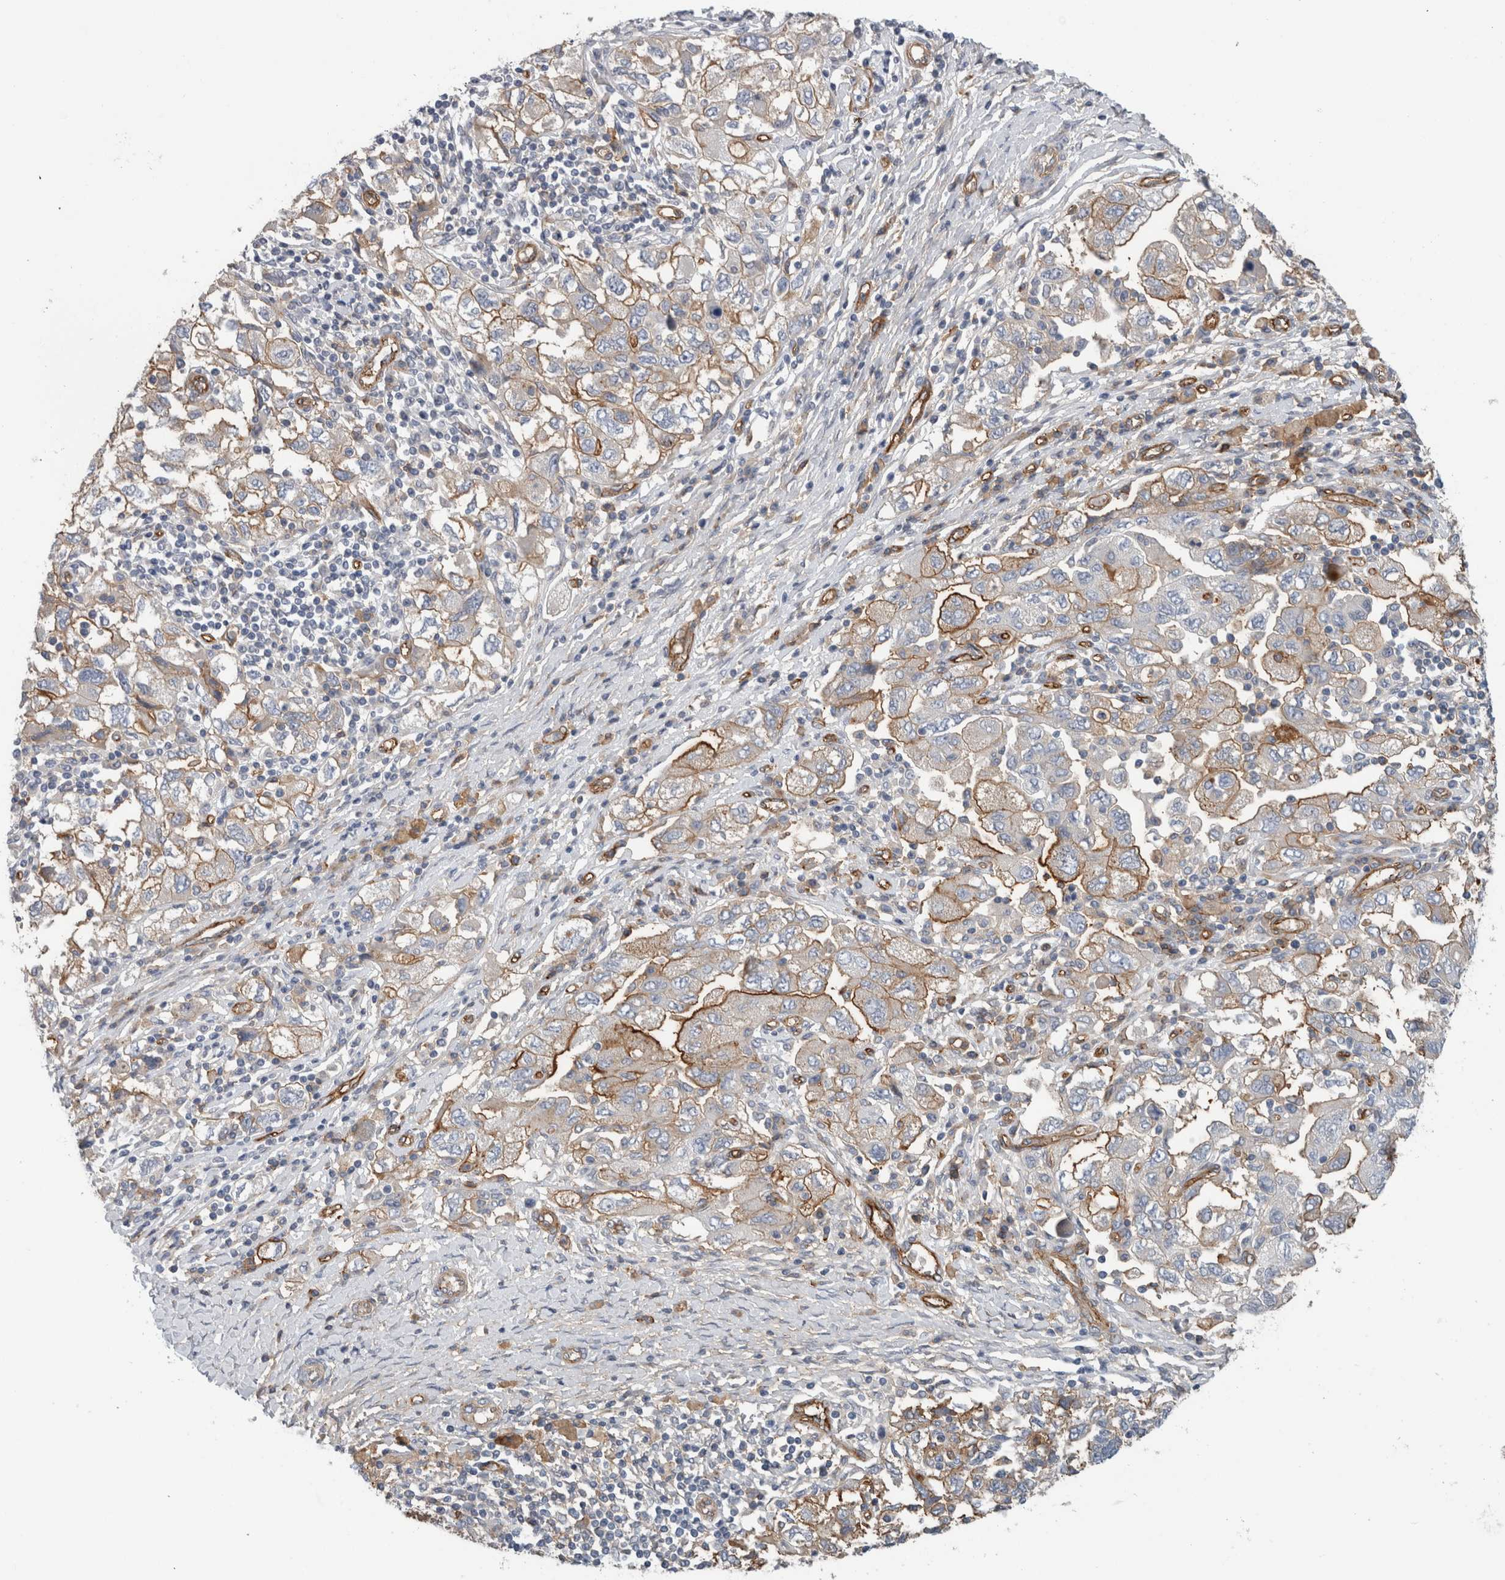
{"staining": {"intensity": "moderate", "quantity": "<25%", "location": "cytoplasmic/membranous"}, "tissue": "ovarian cancer", "cell_type": "Tumor cells", "image_type": "cancer", "snomed": [{"axis": "morphology", "description": "Carcinoma, NOS"}, {"axis": "morphology", "description": "Cystadenocarcinoma, serous, NOS"}, {"axis": "topography", "description": "Ovary"}], "caption": "Protein staining reveals moderate cytoplasmic/membranous staining in about <25% of tumor cells in ovarian cancer.", "gene": "CD59", "patient": {"sex": "female", "age": 69}}